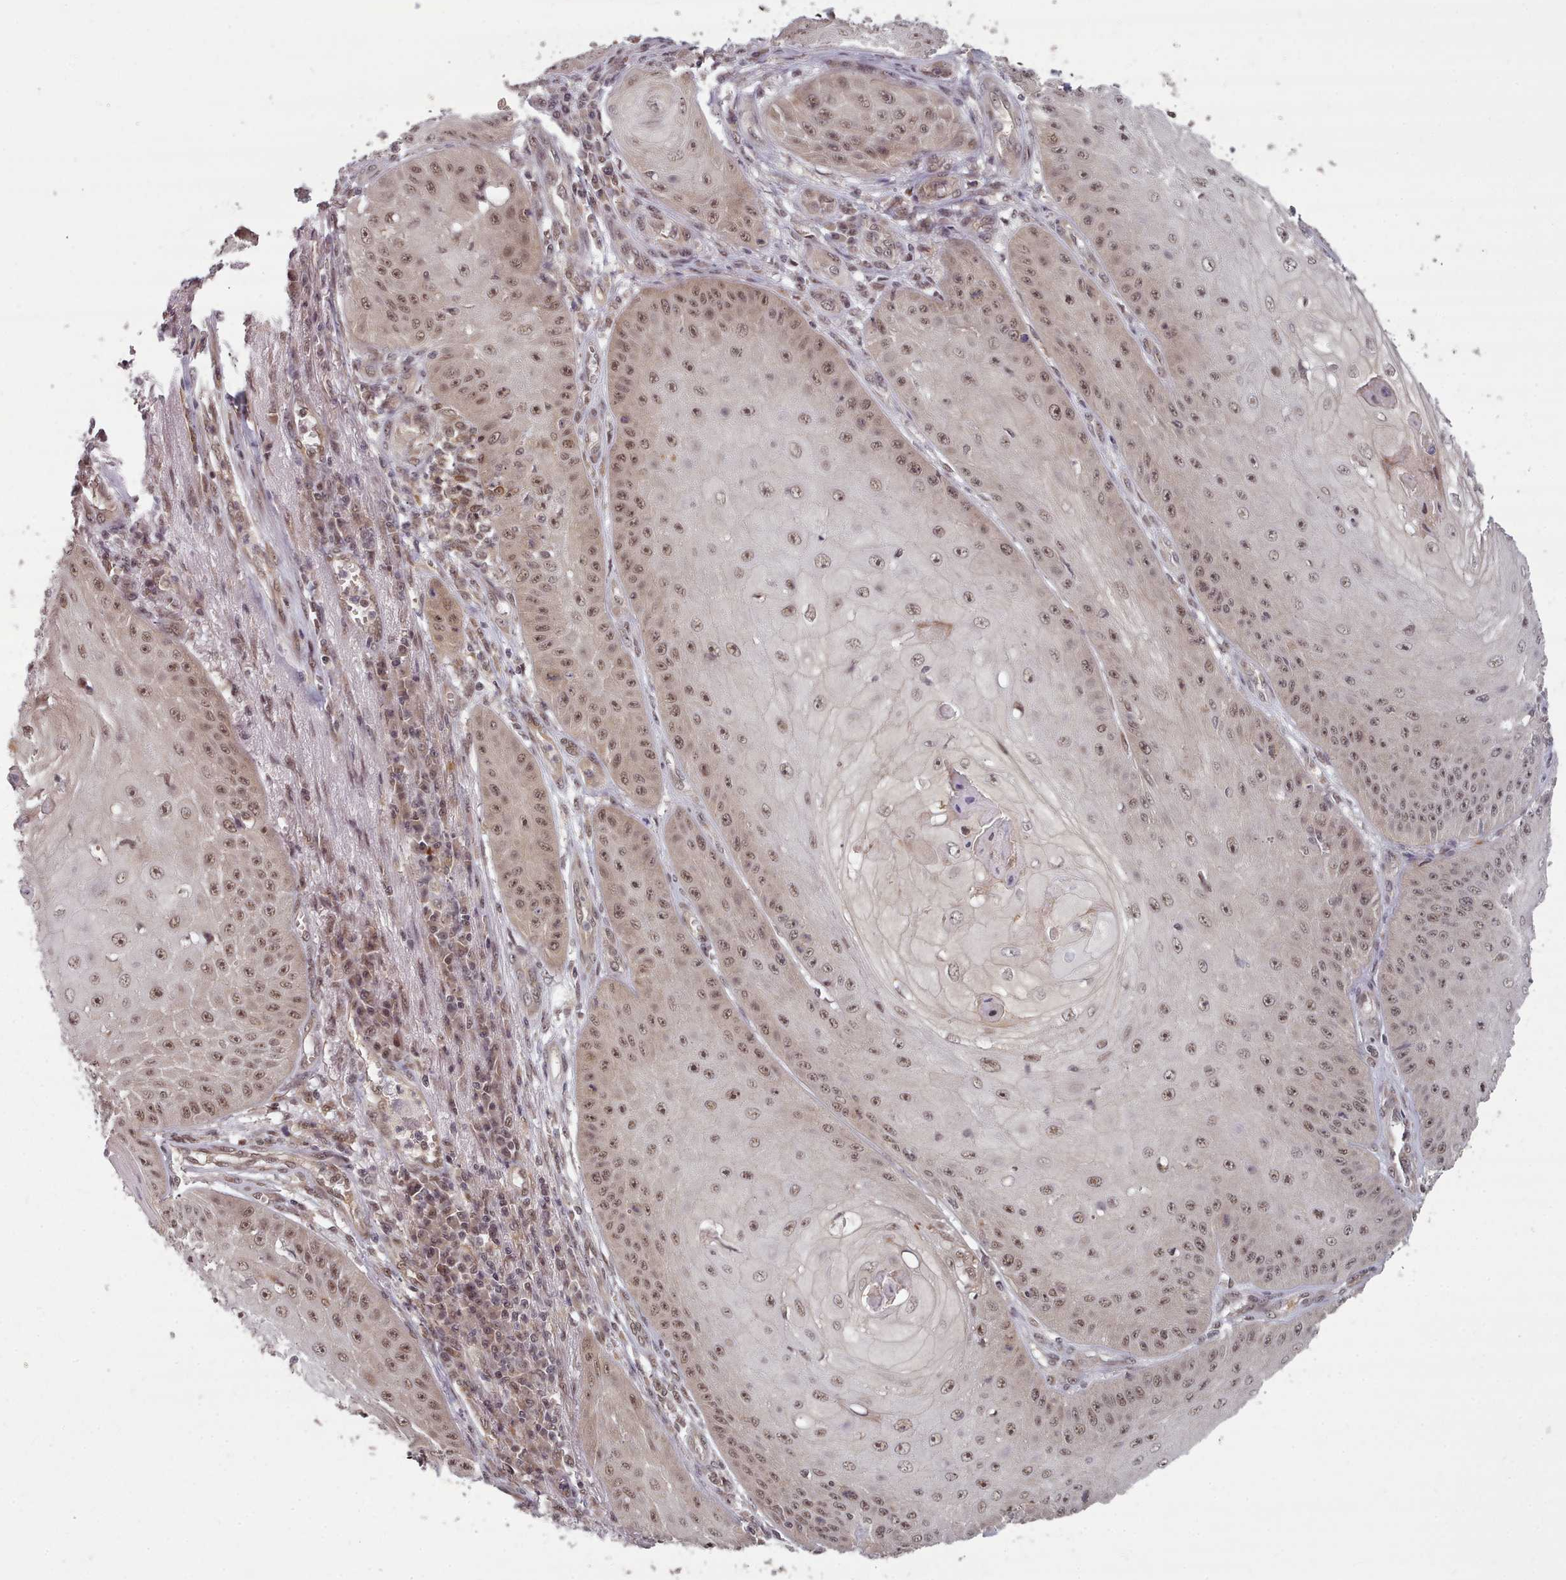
{"staining": {"intensity": "weak", "quantity": "25%-75%", "location": "nuclear"}, "tissue": "skin cancer", "cell_type": "Tumor cells", "image_type": "cancer", "snomed": [{"axis": "morphology", "description": "Squamous cell carcinoma, NOS"}, {"axis": "topography", "description": "Skin"}], "caption": "Protein staining displays weak nuclear staining in approximately 25%-75% of tumor cells in skin squamous cell carcinoma.", "gene": "DHX8", "patient": {"sex": "male", "age": 70}}